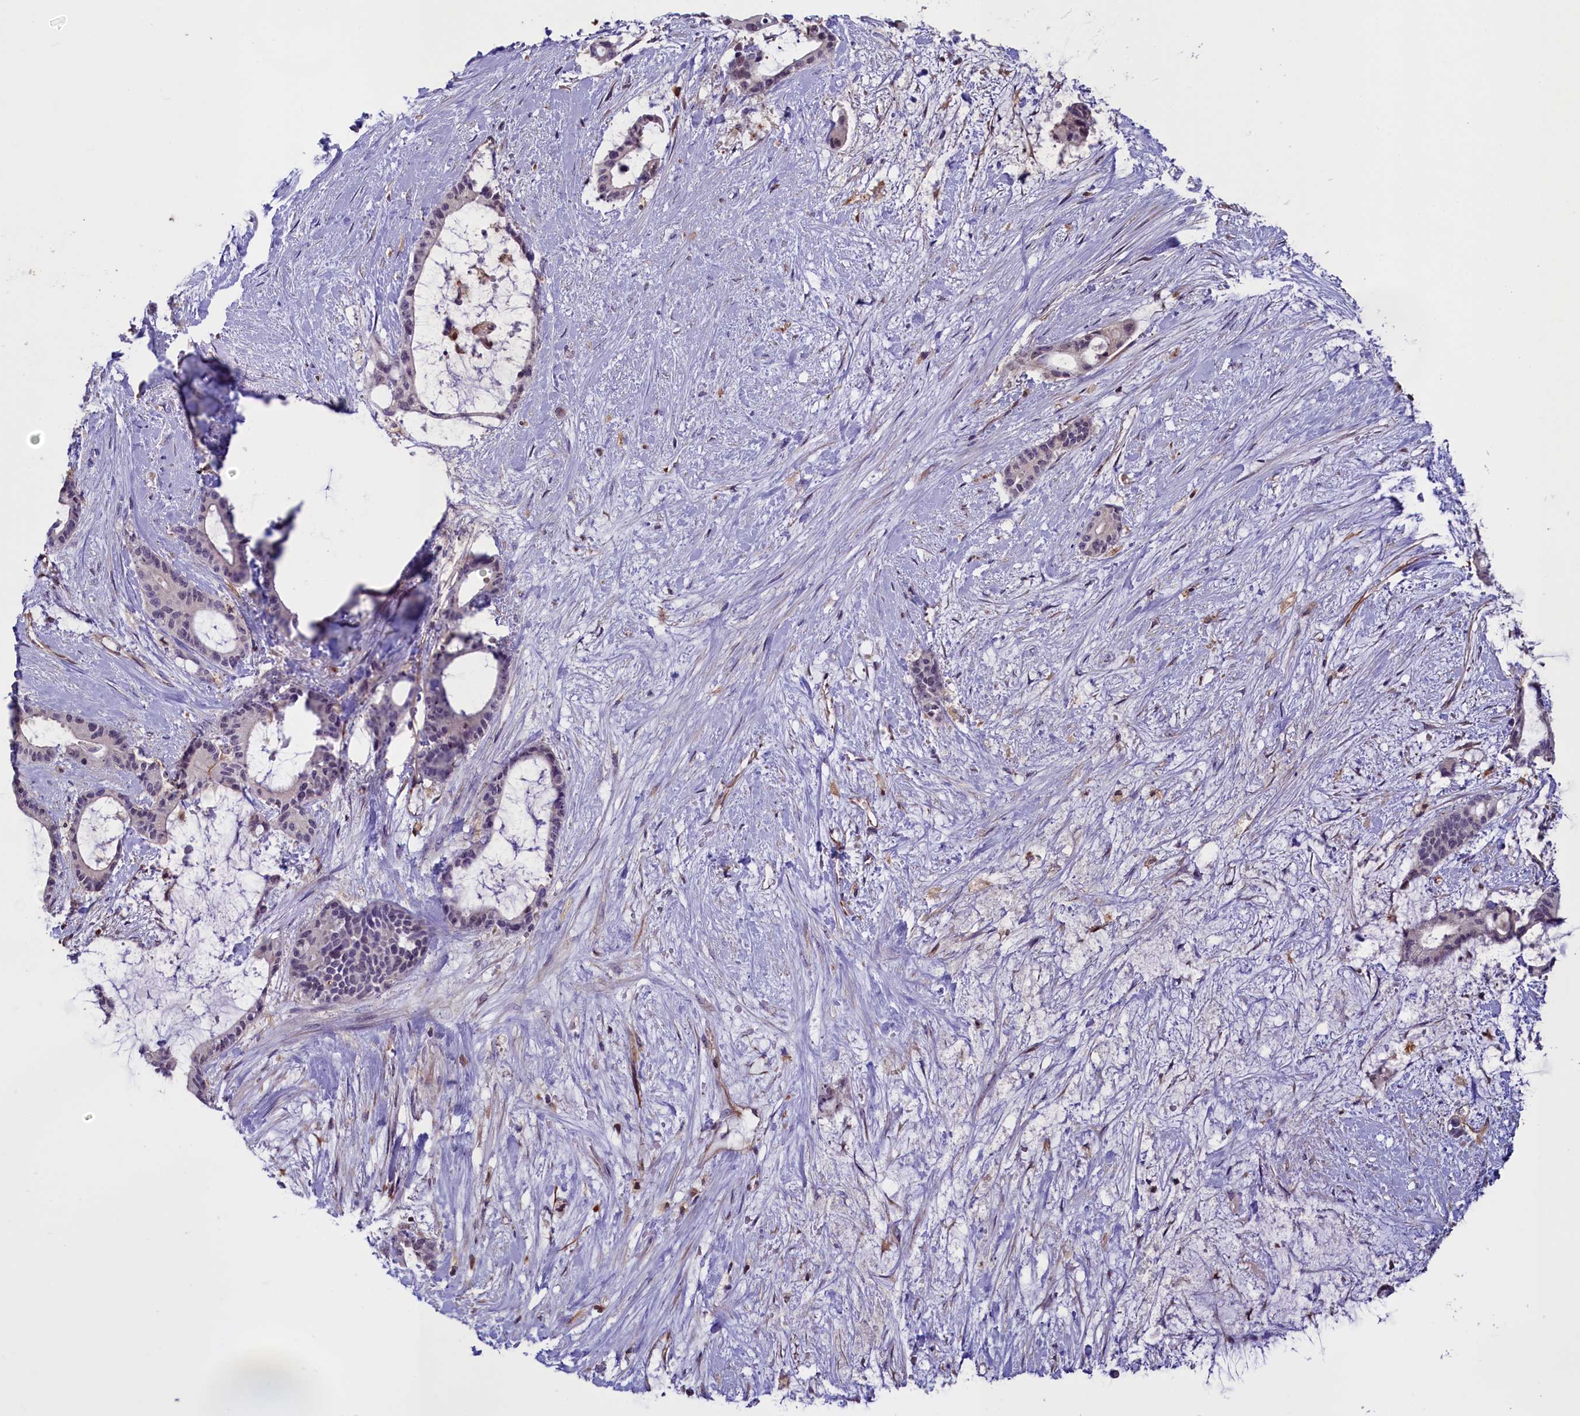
{"staining": {"intensity": "negative", "quantity": "none", "location": "none"}, "tissue": "liver cancer", "cell_type": "Tumor cells", "image_type": "cancer", "snomed": [{"axis": "morphology", "description": "Normal tissue, NOS"}, {"axis": "morphology", "description": "Cholangiocarcinoma"}, {"axis": "topography", "description": "Liver"}, {"axis": "topography", "description": "Peripheral nerve tissue"}], "caption": "This is a micrograph of IHC staining of liver cancer, which shows no staining in tumor cells.", "gene": "PDILT", "patient": {"sex": "female", "age": 73}}